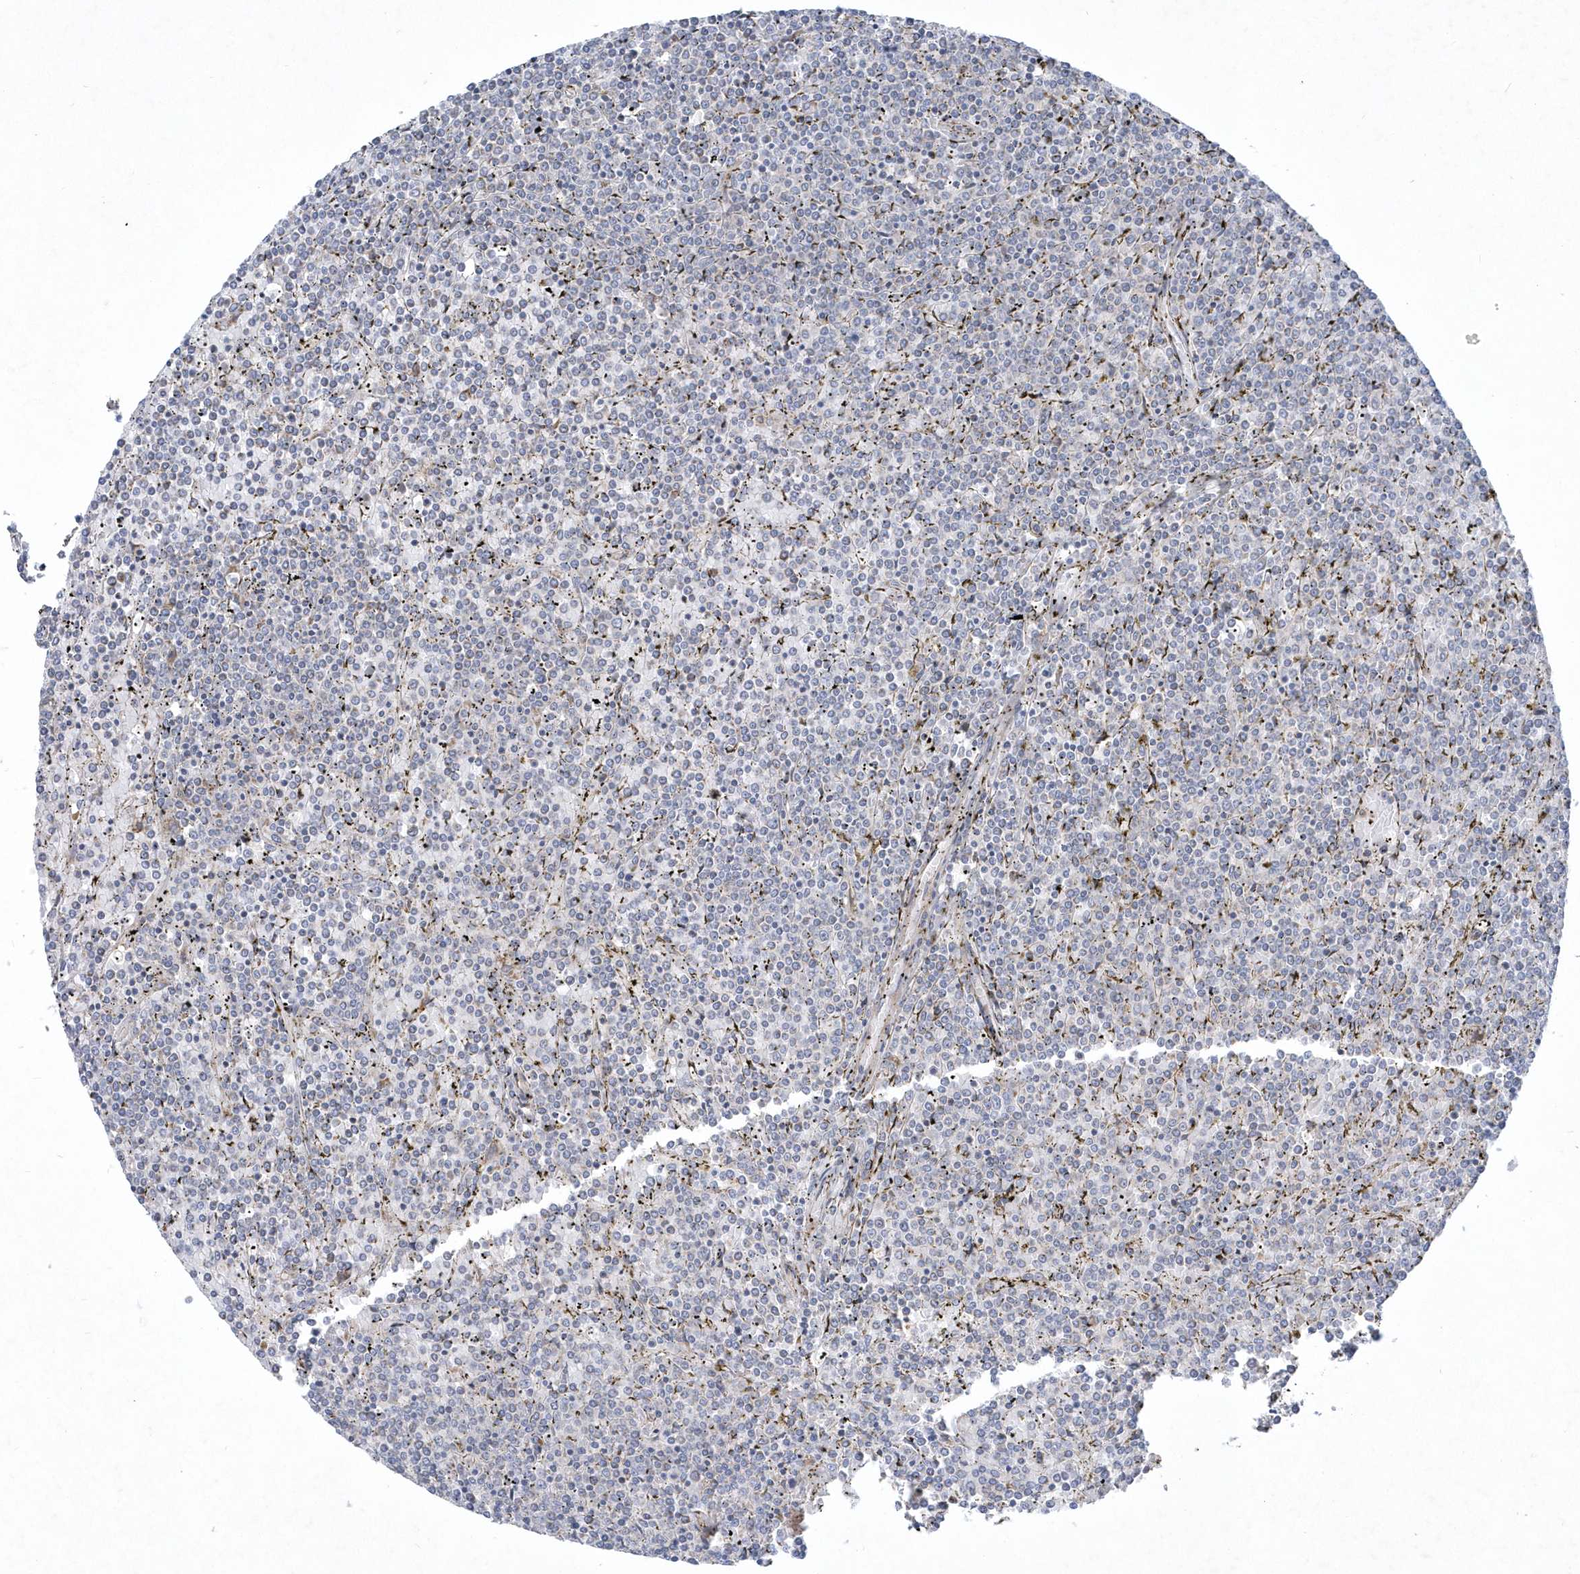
{"staining": {"intensity": "negative", "quantity": "none", "location": "none"}, "tissue": "lymphoma", "cell_type": "Tumor cells", "image_type": "cancer", "snomed": [{"axis": "morphology", "description": "Malignant lymphoma, non-Hodgkin's type, Low grade"}, {"axis": "topography", "description": "Spleen"}], "caption": "An image of lymphoma stained for a protein exhibits no brown staining in tumor cells. Nuclei are stained in blue.", "gene": "LARS1", "patient": {"sex": "female", "age": 19}}